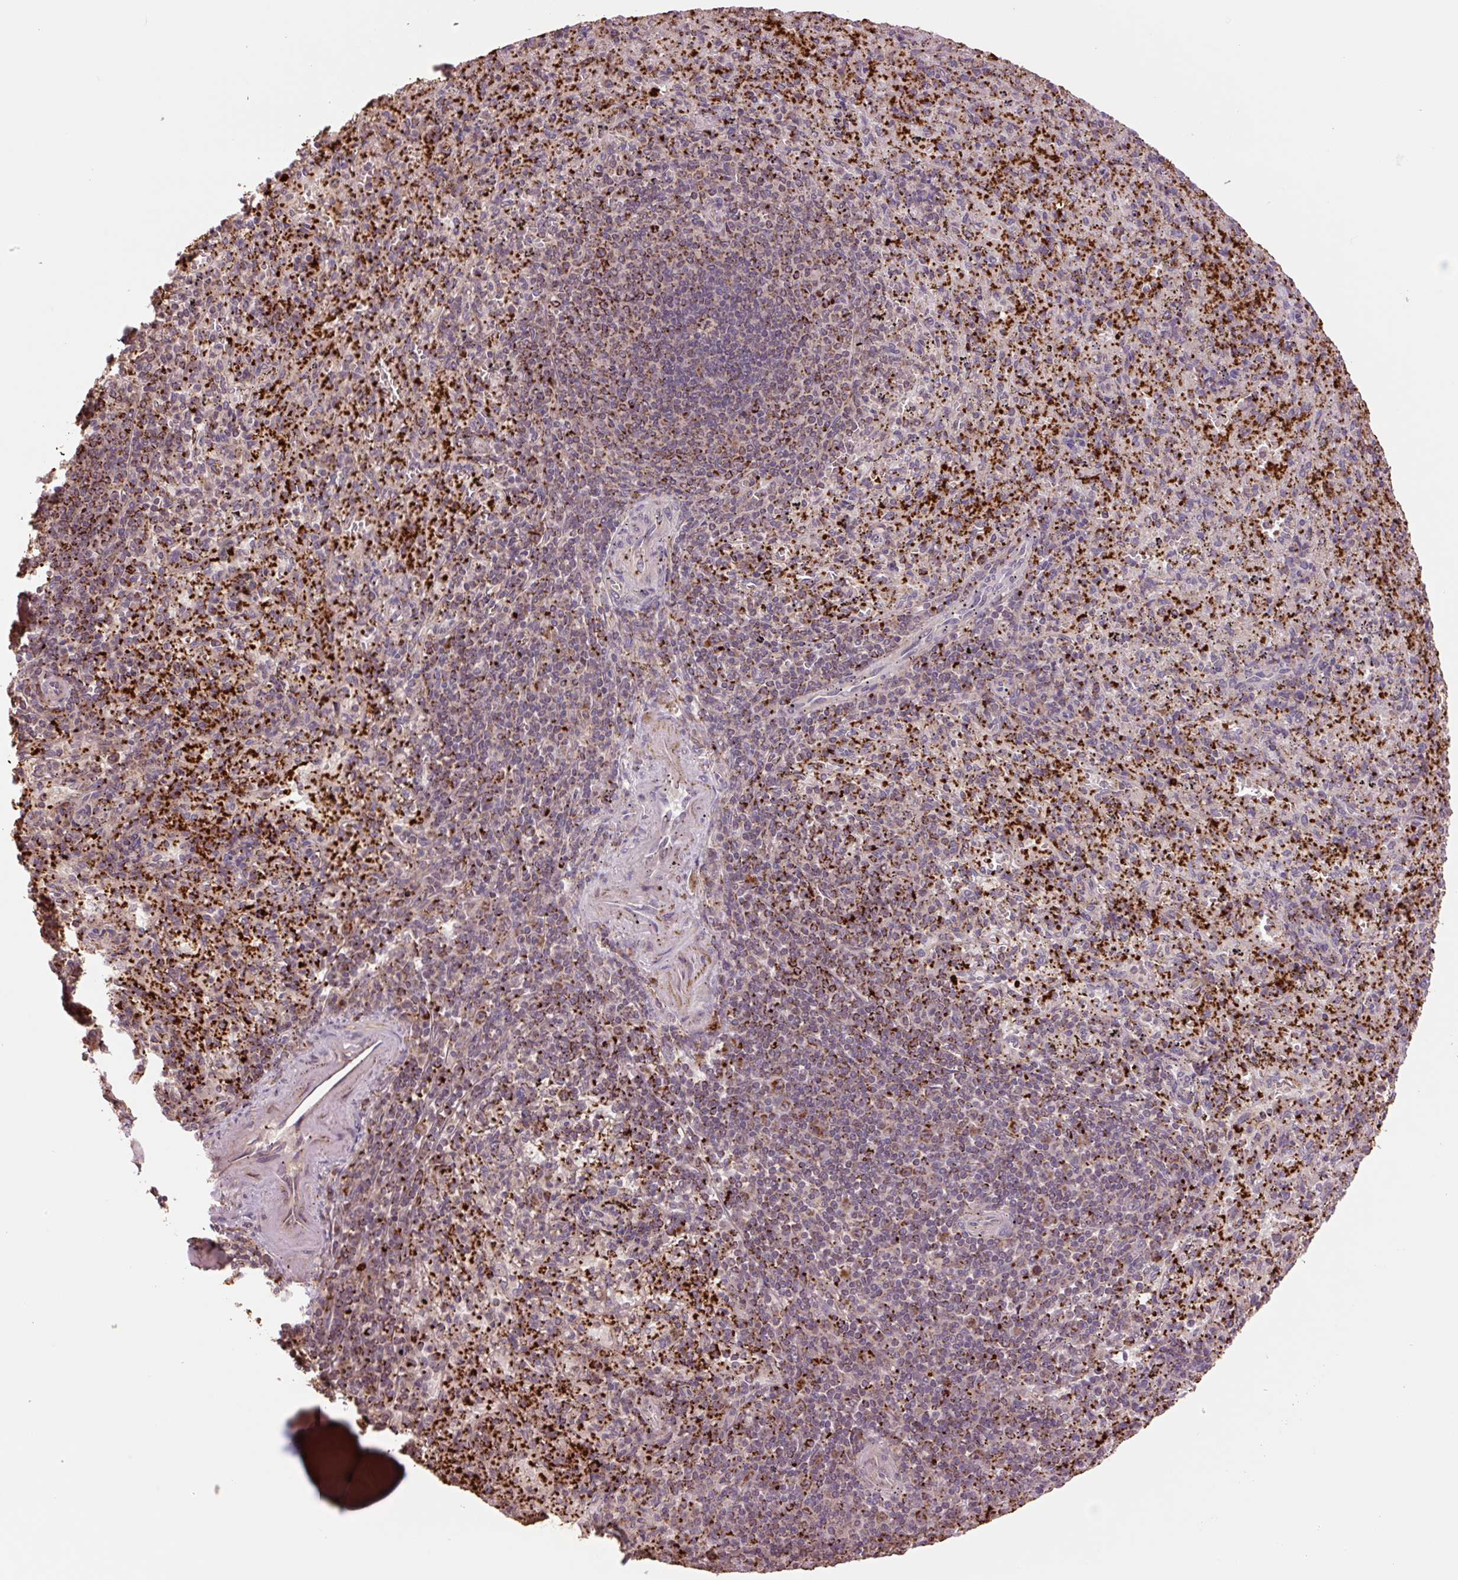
{"staining": {"intensity": "strong", "quantity": "25%-75%", "location": "cytoplasmic/membranous"}, "tissue": "spleen", "cell_type": "Cells in red pulp", "image_type": "normal", "snomed": [{"axis": "morphology", "description": "Normal tissue, NOS"}, {"axis": "topography", "description": "Spleen"}], "caption": "The photomicrograph reveals immunohistochemical staining of benign spleen. There is strong cytoplasmic/membranous positivity is appreciated in about 25%-75% of cells in red pulp.", "gene": "TMEM160", "patient": {"sex": "male", "age": 57}}